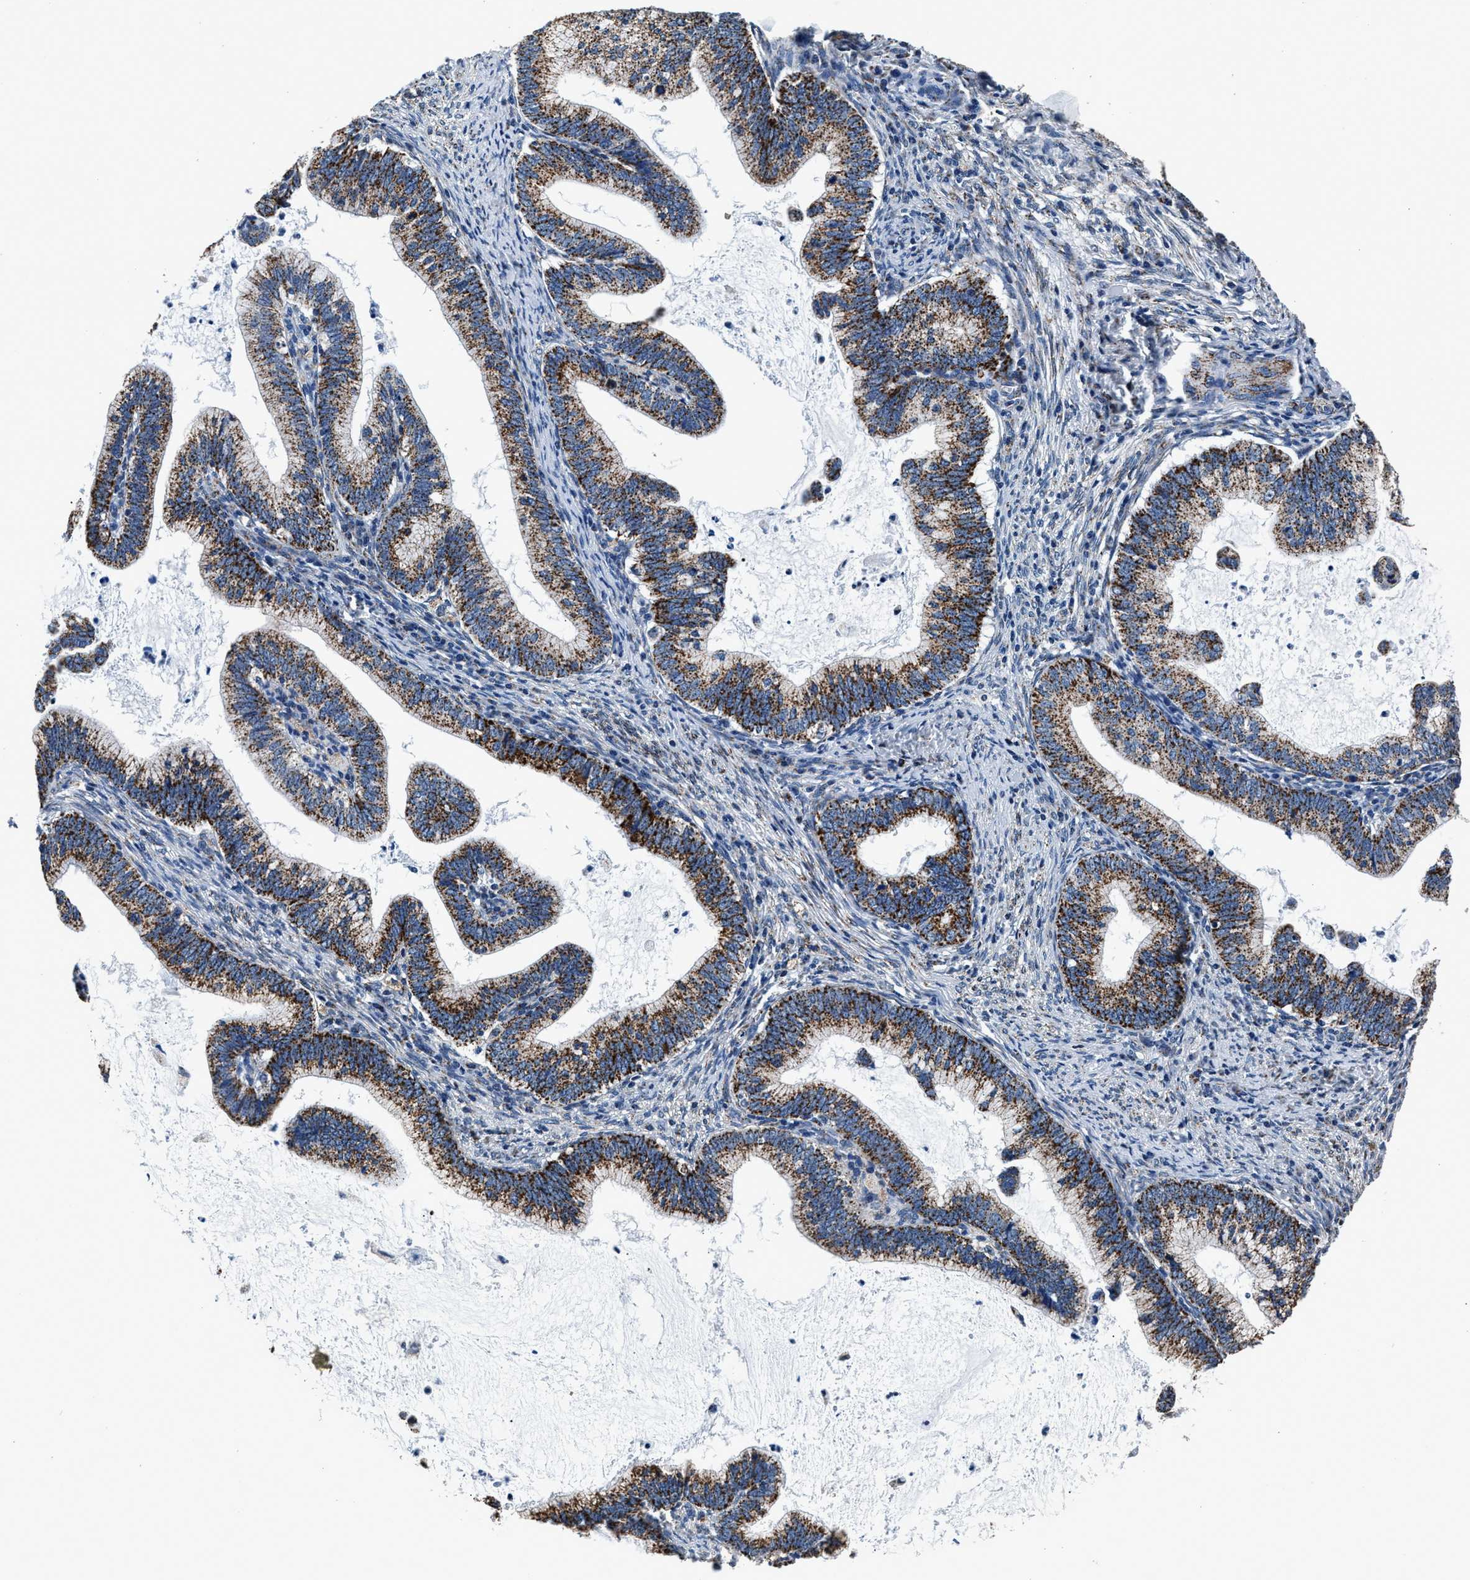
{"staining": {"intensity": "strong", "quantity": ">75%", "location": "cytoplasmic/membranous"}, "tissue": "cervical cancer", "cell_type": "Tumor cells", "image_type": "cancer", "snomed": [{"axis": "morphology", "description": "Adenocarcinoma, NOS"}, {"axis": "topography", "description": "Cervix"}], "caption": "Immunohistochemistry (IHC) photomicrograph of cervical cancer (adenocarcinoma) stained for a protein (brown), which exhibits high levels of strong cytoplasmic/membranous positivity in about >75% of tumor cells.", "gene": "HIBADH", "patient": {"sex": "female", "age": 36}}